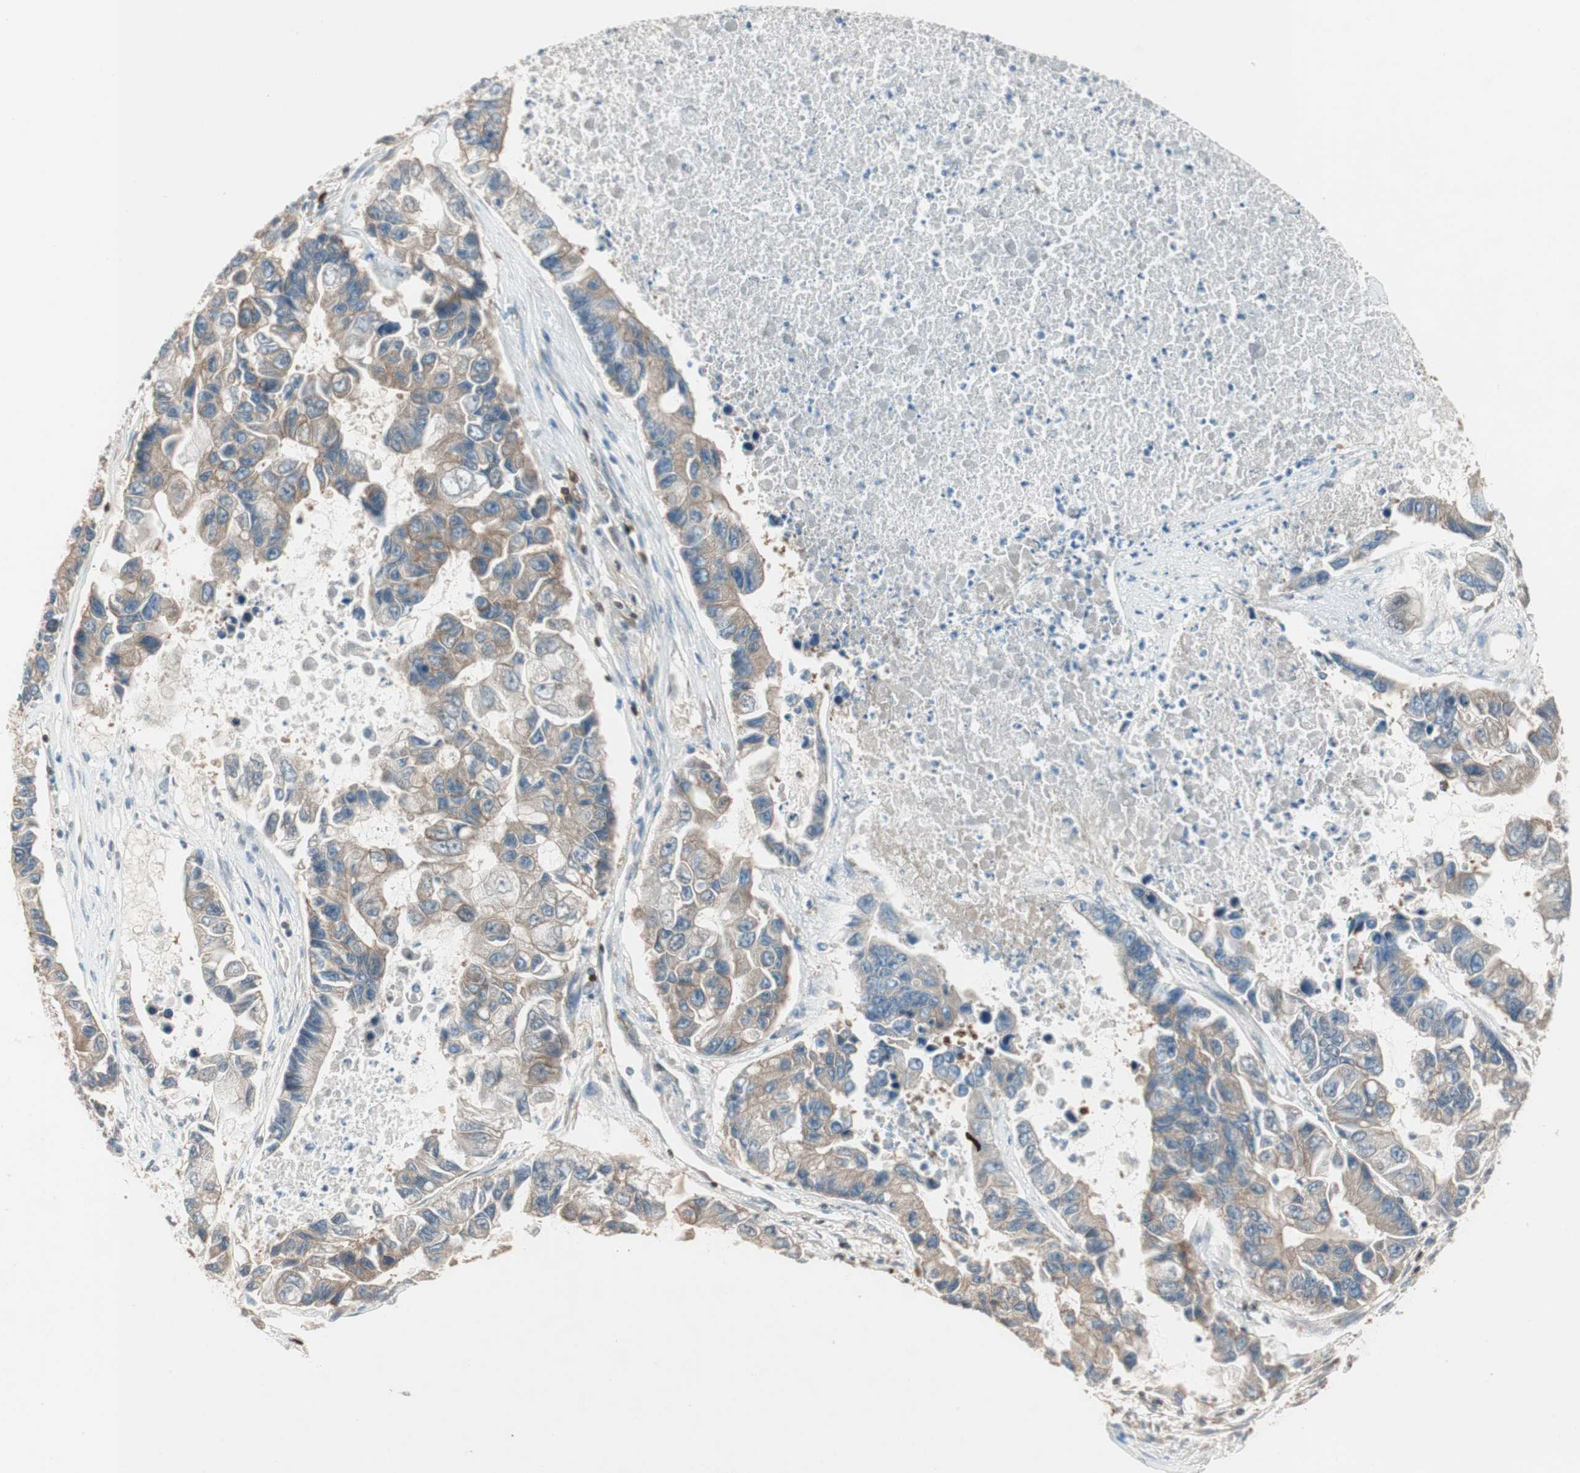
{"staining": {"intensity": "moderate", "quantity": ">75%", "location": "cytoplasmic/membranous"}, "tissue": "lung cancer", "cell_type": "Tumor cells", "image_type": "cancer", "snomed": [{"axis": "morphology", "description": "Adenocarcinoma, NOS"}, {"axis": "topography", "description": "Lung"}], "caption": "Protein expression analysis of human lung adenocarcinoma reveals moderate cytoplasmic/membranous staining in about >75% of tumor cells. (DAB = brown stain, brightfield microscopy at high magnification).", "gene": "BIN1", "patient": {"sex": "female", "age": 51}}